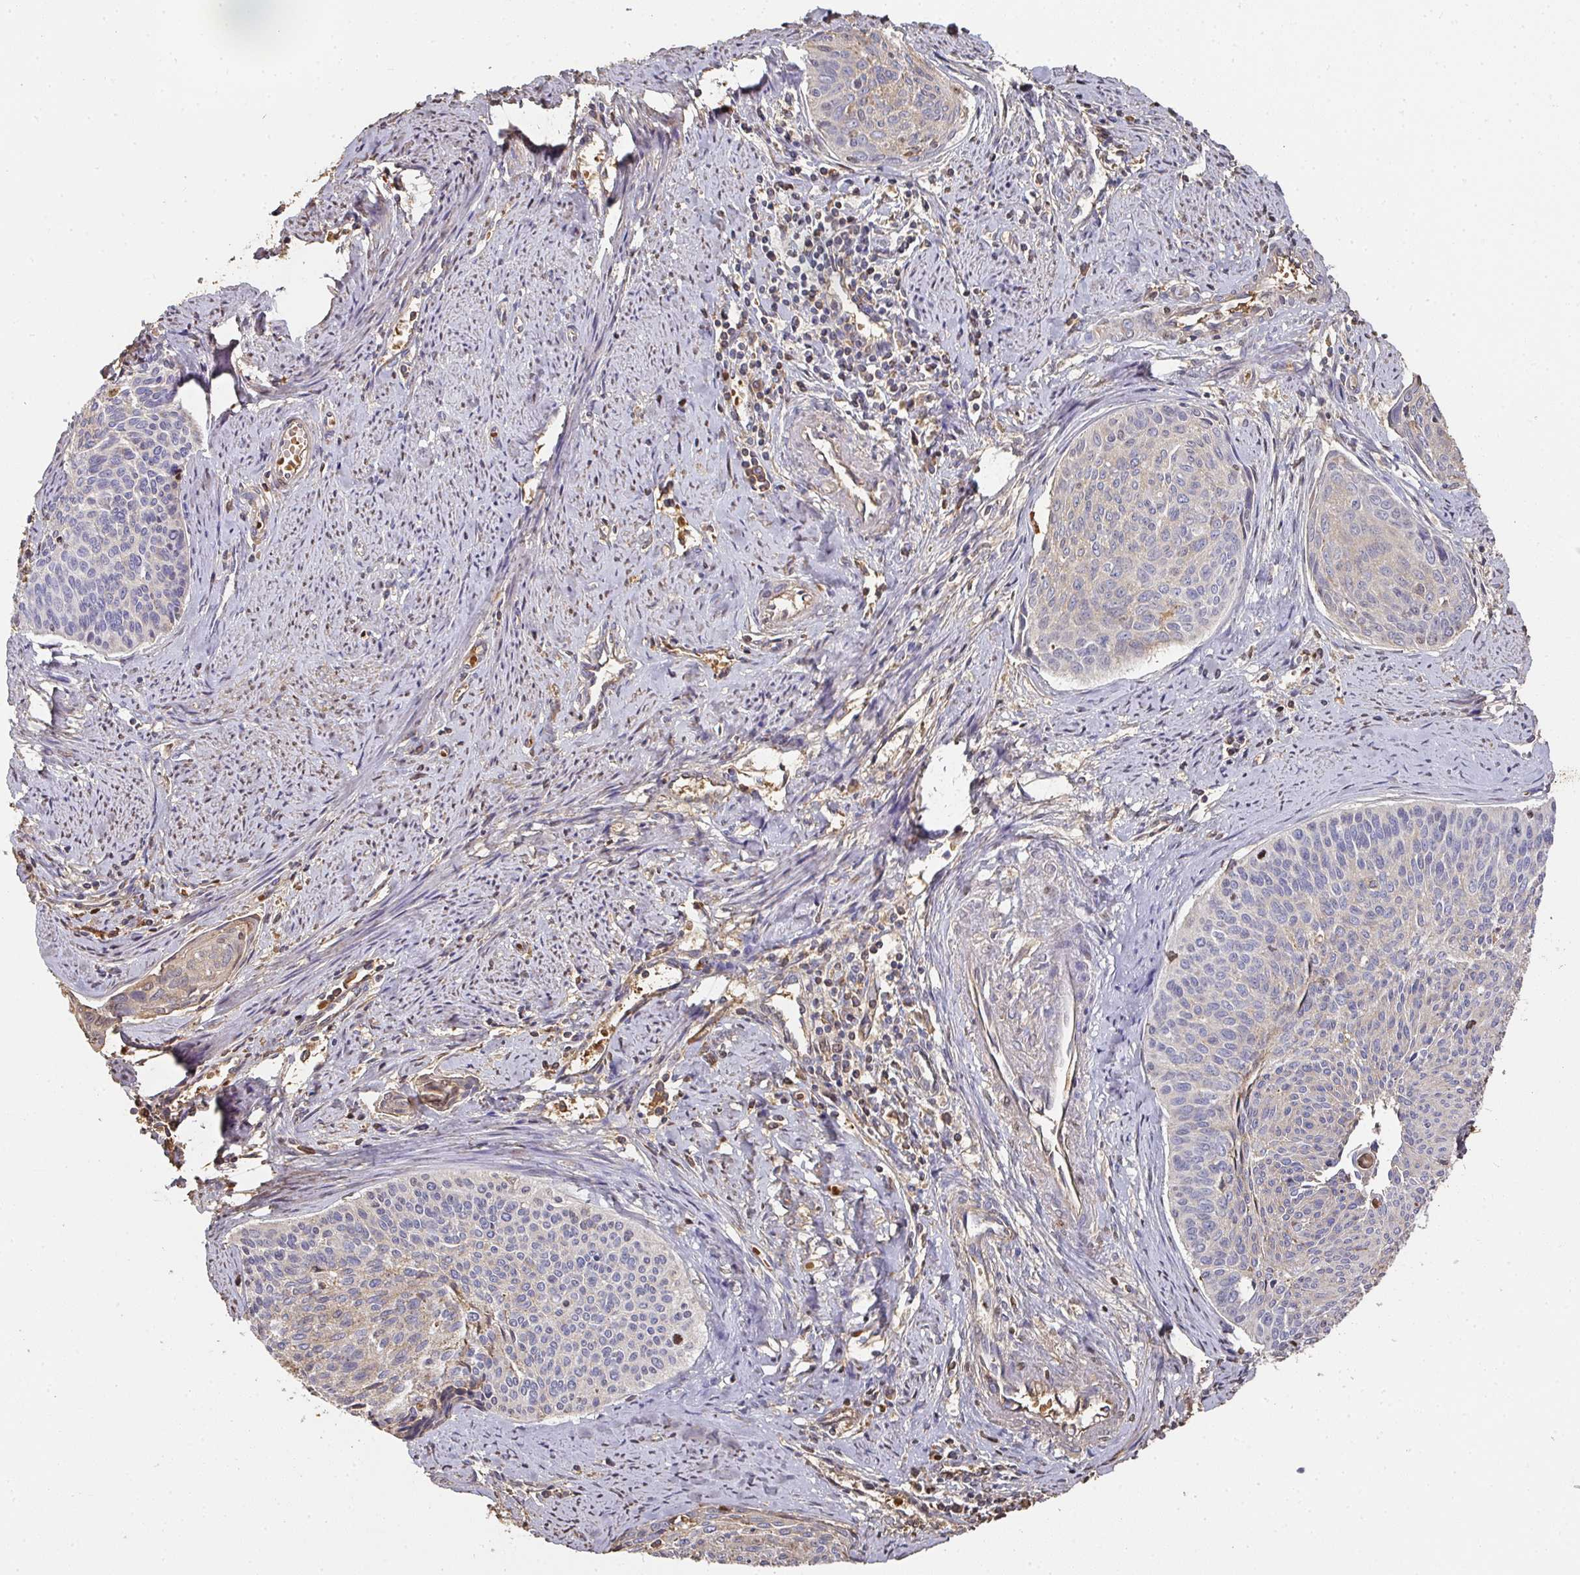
{"staining": {"intensity": "negative", "quantity": "none", "location": "none"}, "tissue": "cervical cancer", "cell_type": "Tumor cells", "image_type": "cancer", "snomed": [{"axis": "morphology", "description": "Squamous cell carcinoma, NOS"}, {"axis": "topography", "description": "Cervix"}], "caption": "Tumor cells show no significant protein positivity in cervical squamous cell carcinoma. (DAB immunohistochemistry, high magnification).", "gene": "ALB", "patient": {"sex": "female", "age": 55}}